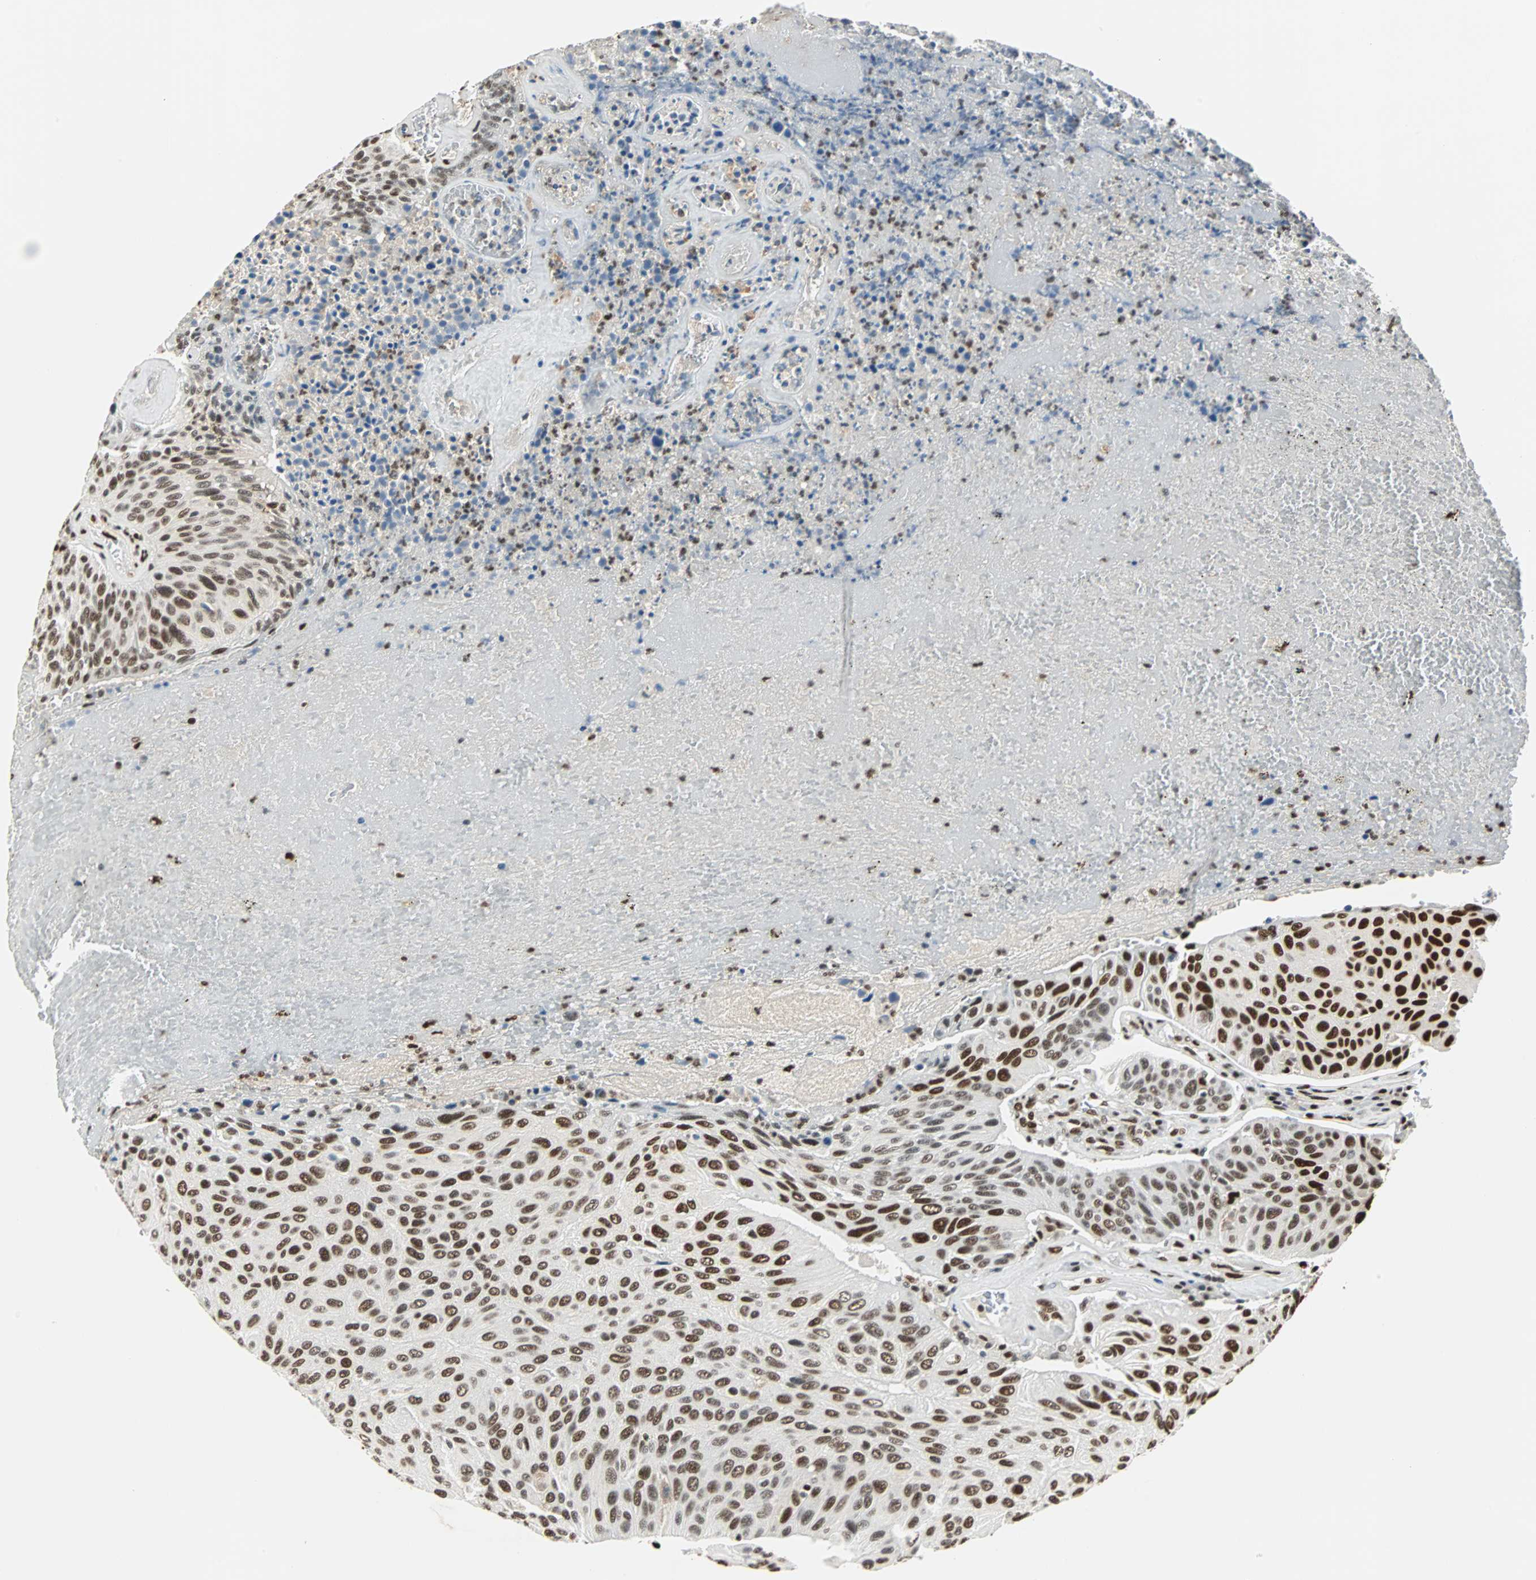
{"staining": {"intensity": "strong", "quantity": ">75%", "location": "nuclear"}, "tissue": "urothelial cancer", "cell_type": "Tumor cells", "image_type": "cancer", "snomed": [{"axis": "morphology", "description": "Urothelial carcinoma, High grade"}, {"axis": "topography", "description": "Urinary bladder"}], "caption": "The image demonstrates staining of urothelial cancer, revealing strong nuclear protein expression (brown color) within tumor cells.", "gene": "XRCC4", "patient": {"sex": "male", "age": 66}}